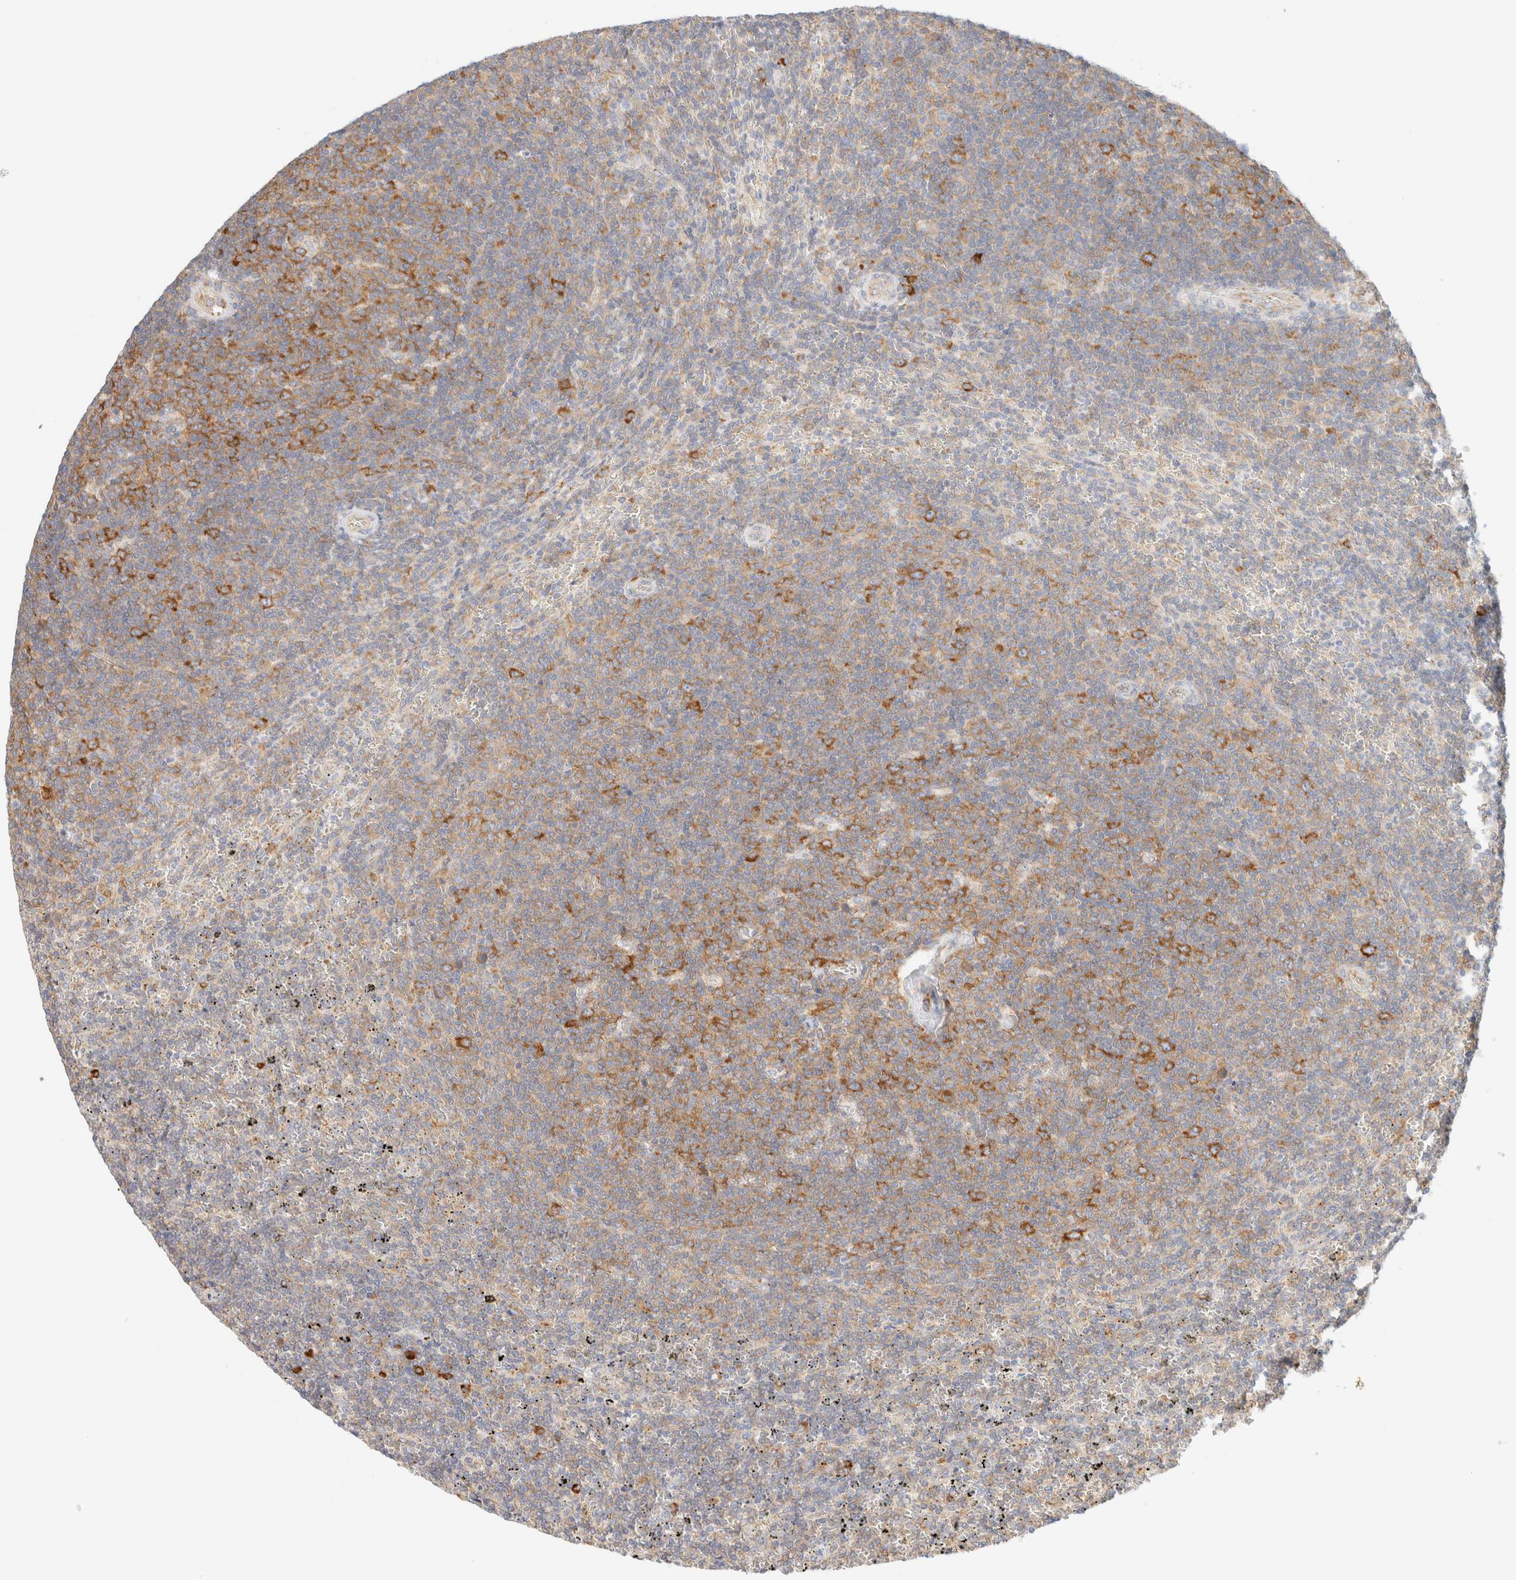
{"staining": {"intensity": "moderate", "quantity": "25%-75%", "location": "cytoplasmic/membranous"}, "tissue": "lymphoma", "cell_type": "Tumor cells", "image_type": "cancer", "snomed": [{"axis": "morphology", "description": "Malignant lymphoma, non-Hodgkin's type, Low grade"}, {"axis": "topography", "description": "Spleen"}], "caption": "High-power microscopy captured an IHC histopathology image of lymphoma, revealing moderate cytoplasmic/membranous staining in approximately 25%-75% of tumor cells.", "gene": "ZC2HC1A", "patient": {"sex": "female", "age": 19}}